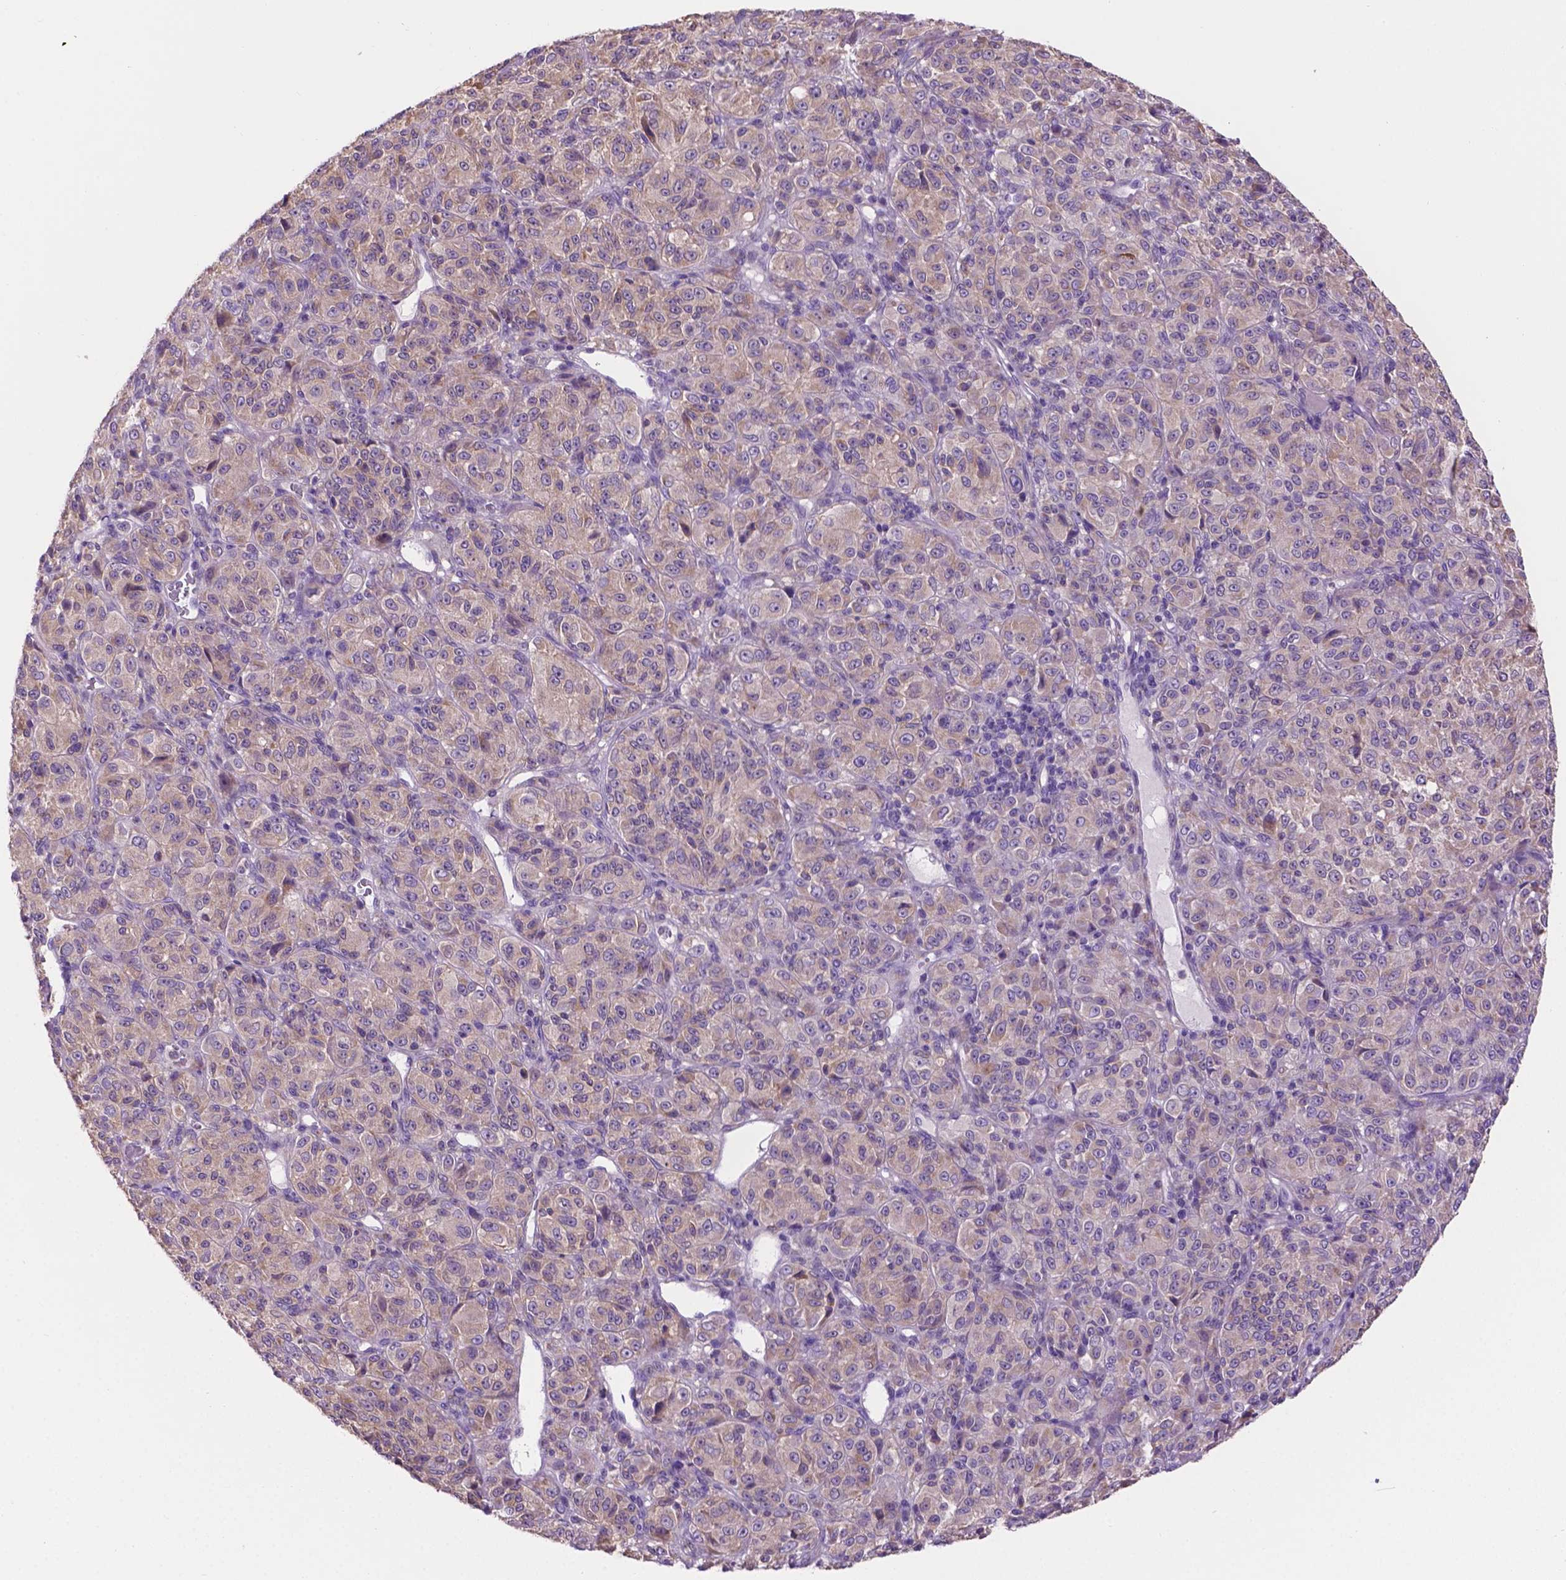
{"staining": {"intensity": "weak", "quantity": "<25%", "location": "cytoplasmic/membranous"}, "tissue": "melanoma", "cell_type": "Tumor cells", "image_type": "cancer", "snomed": [{"axis": "morphology", "description": "Malignant melanoma, Metastatic site"}, {"axis": "topography", "description": "Brain"}], "caption": "DAB (3,3'-diaminobenzidine) immunohistochemical staining of human malignant melanoma (metastatic site) shows no significant expression in tumor cells. The staining was performed using DAB to visualize the protein expression in brown, while the nuclei were stained in blue with hematoxylin (Magnification: 20x).", "gene": "CDH7", "patient": {"sex": "female", "age": 56}}